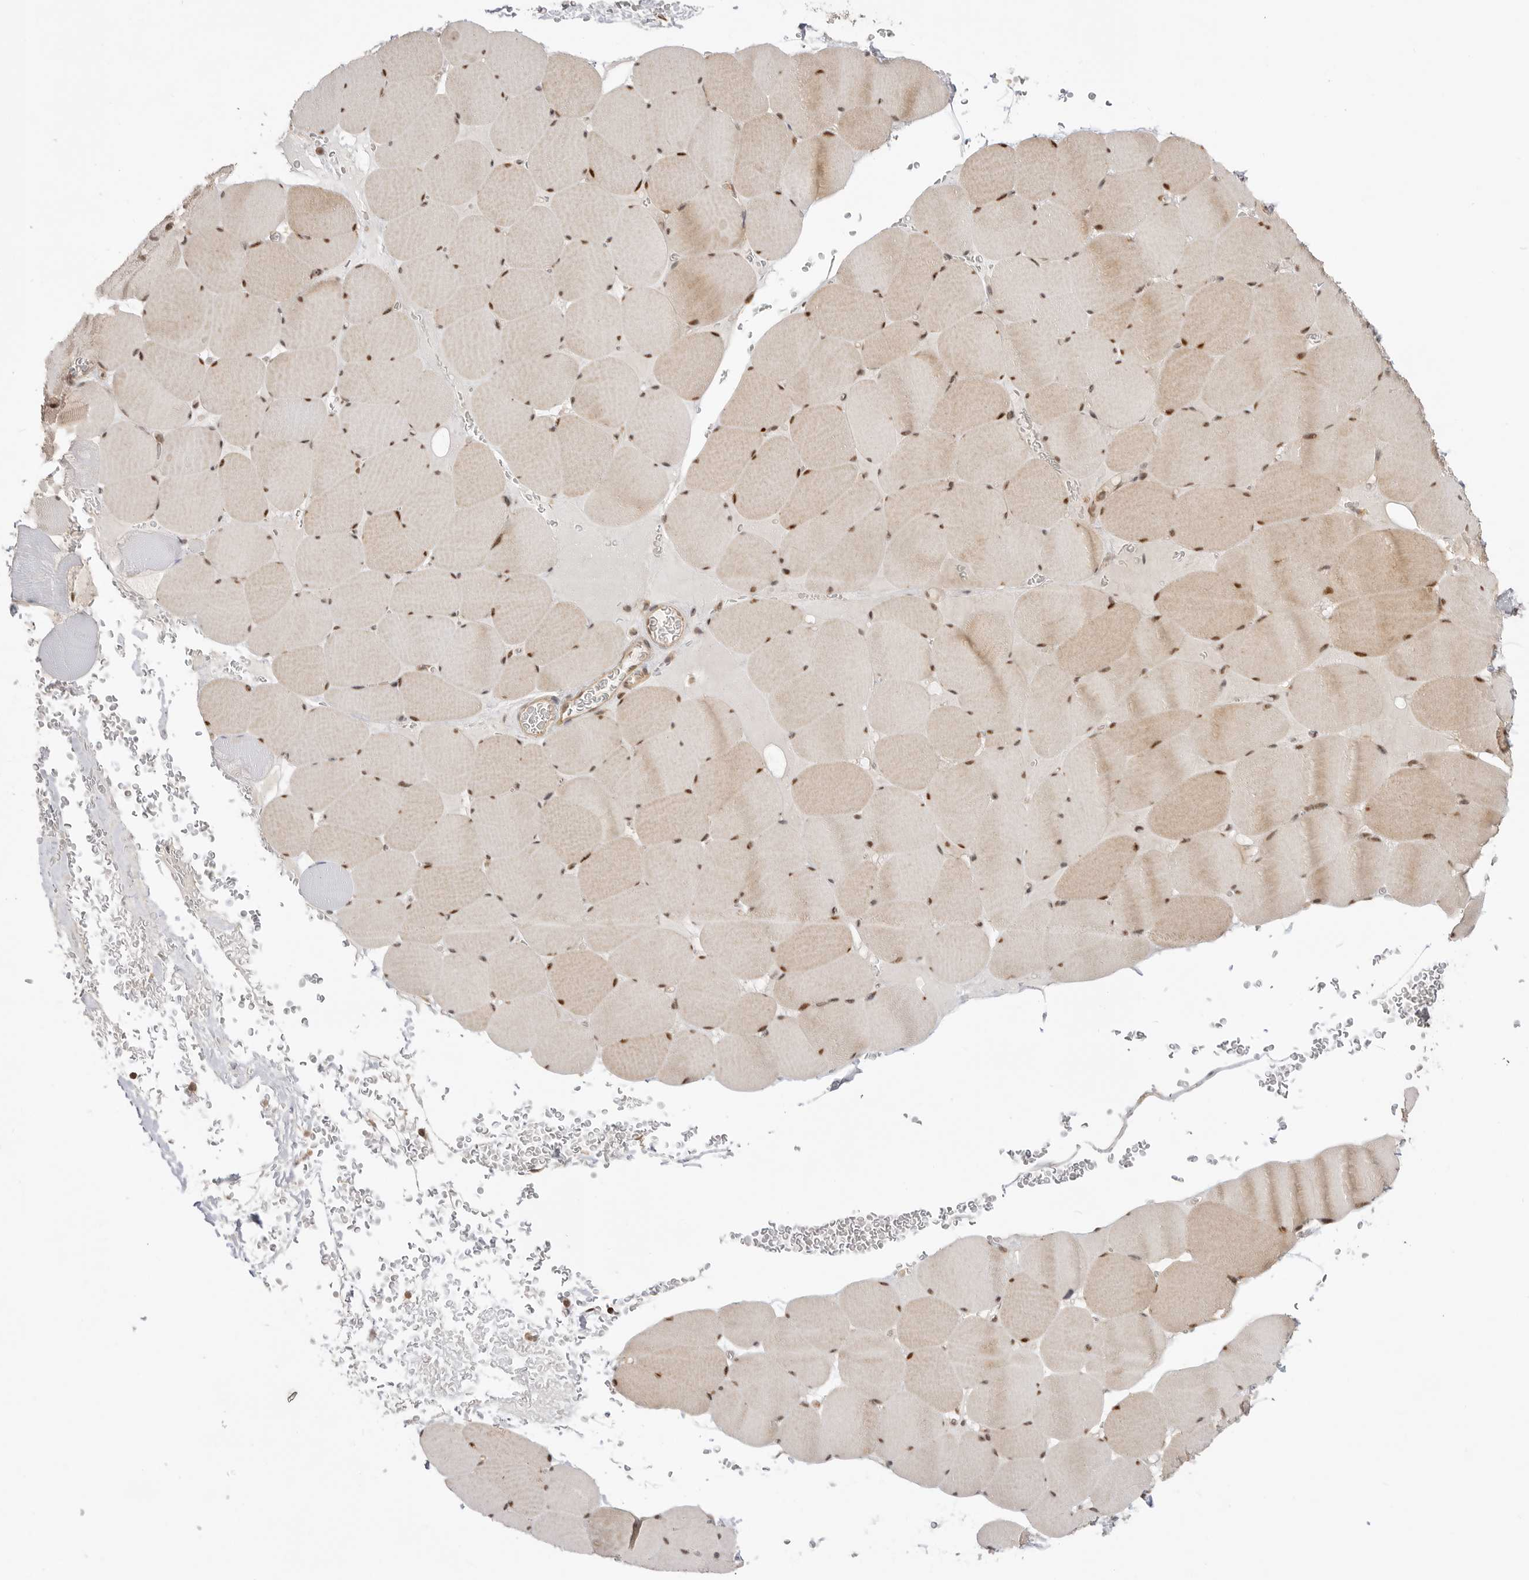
{"staining": {"intensity": "moderate", "quantity": ">75%", "location": "cytoplasmic/membranous,nuclear"}, "tissue": "skeletal muscle", "cell_type": "Myocytes", "image_type": "normal", "snomed": [{"axis": "morphology", "description": "Normal tissue, NOS"}, {"axis": "topography", "description": "Skeletal muscle"}], "caption": "A medium amount of moderate cytoplasmic/membranous,nuclear positivity is identified in approximately >75% of myocytes in unremarkable skeletal muscle. (DAB = brown stain, brightfield microscopy at high magnification).", "gene": "ALKAL1", "patient": {"sex": "male", "age": 62}}